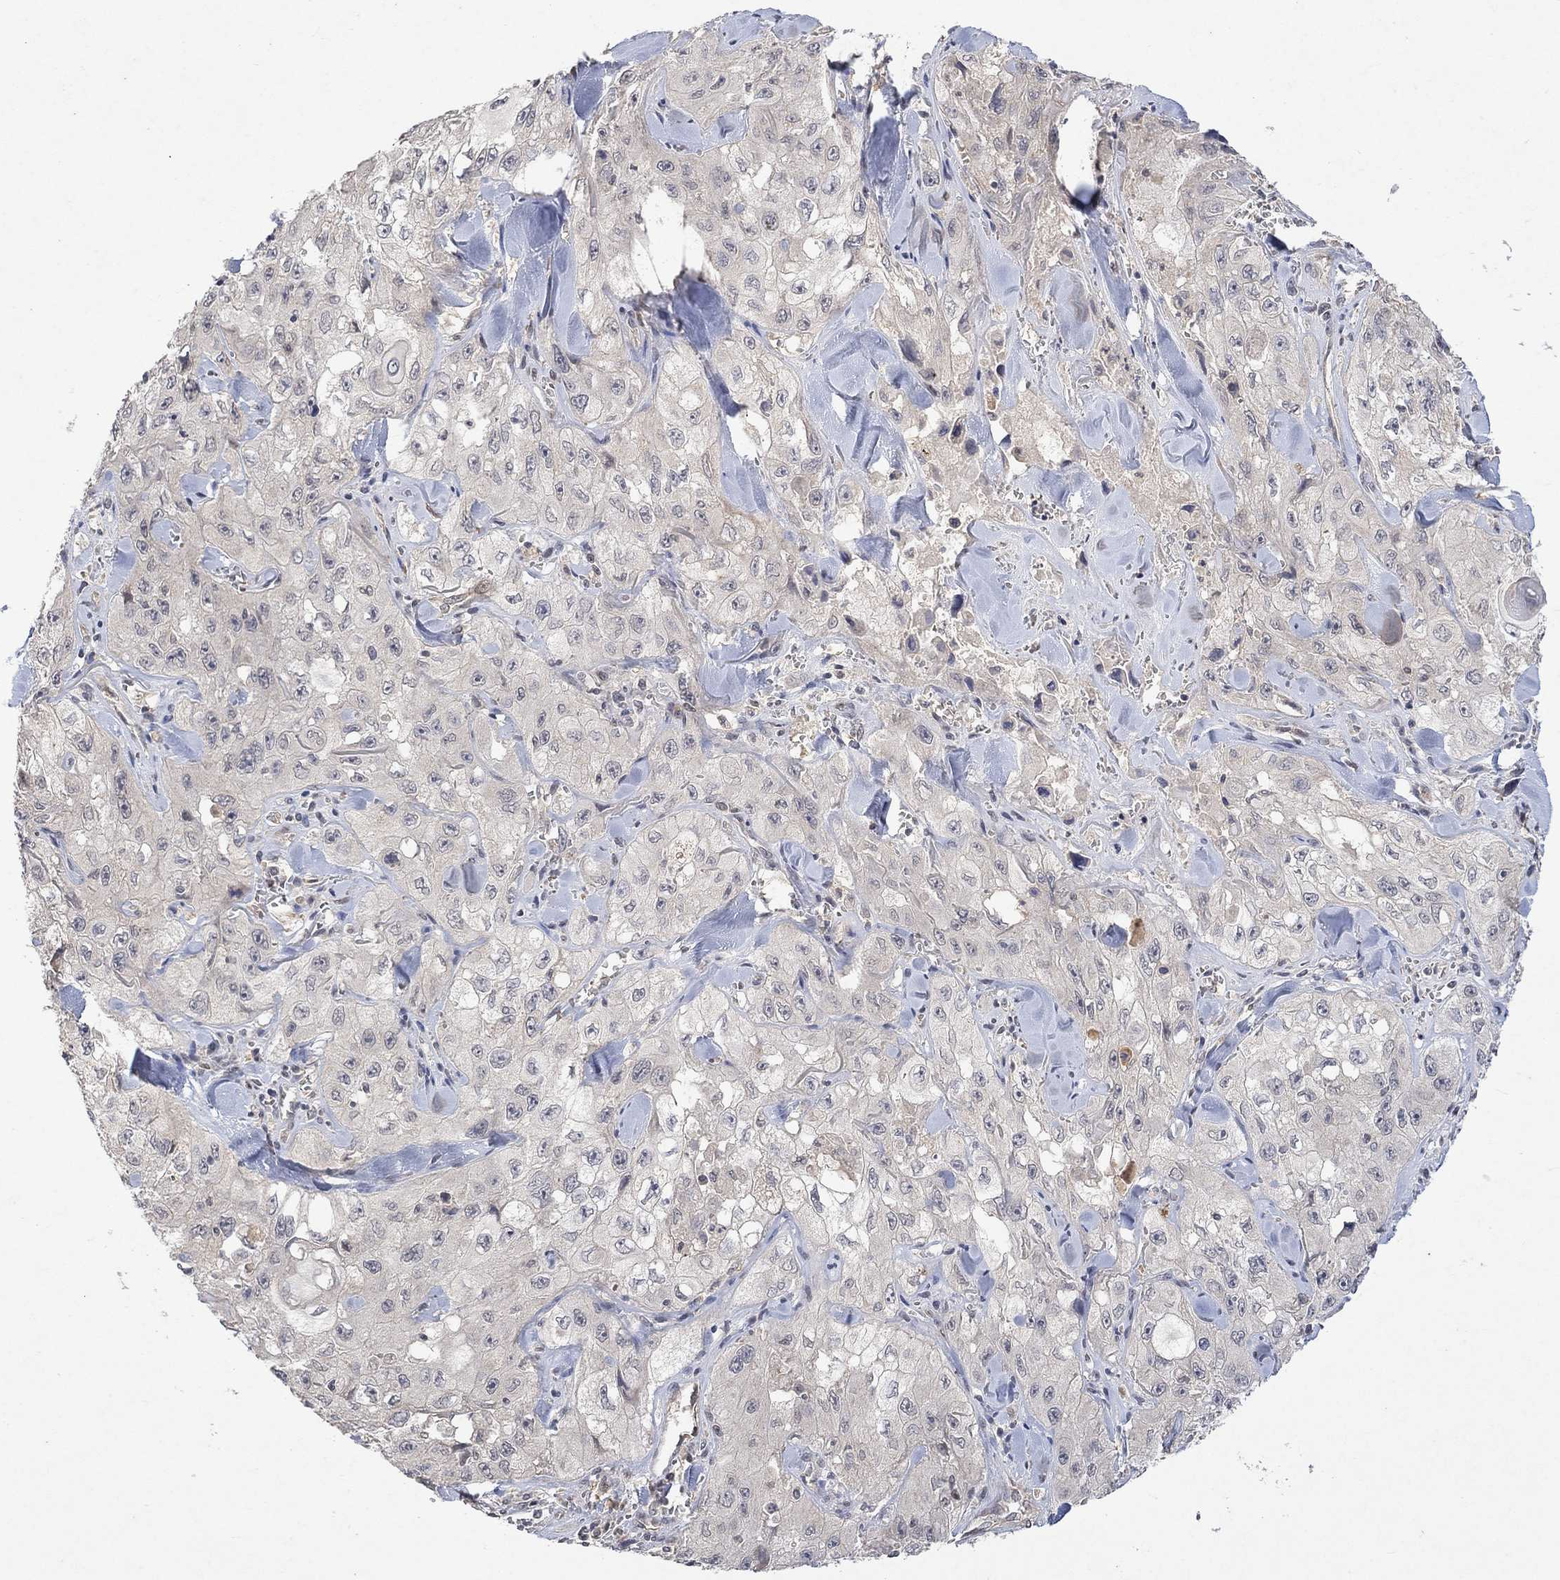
{"staining": {"intensity": "negative", "quantity": "none", "location": "none"}, "tissue": "skin cancer", "cell_type": "Tumor cells", "image_type": "cancer", "snomed": [{"axis": "morphology", "description": "Squamous cell carcinoma, NOS"}, {"axis": "topography", "description": "Skin"}, {"axis": "topography", "description": "Subcutis"}], "caption": "Micrograph shows no significant protein staining in tumor cells of squamous cell carcinoma (skin).", "gene": "GRIN2D", "patient": {"sex": "male", "age": 73}}